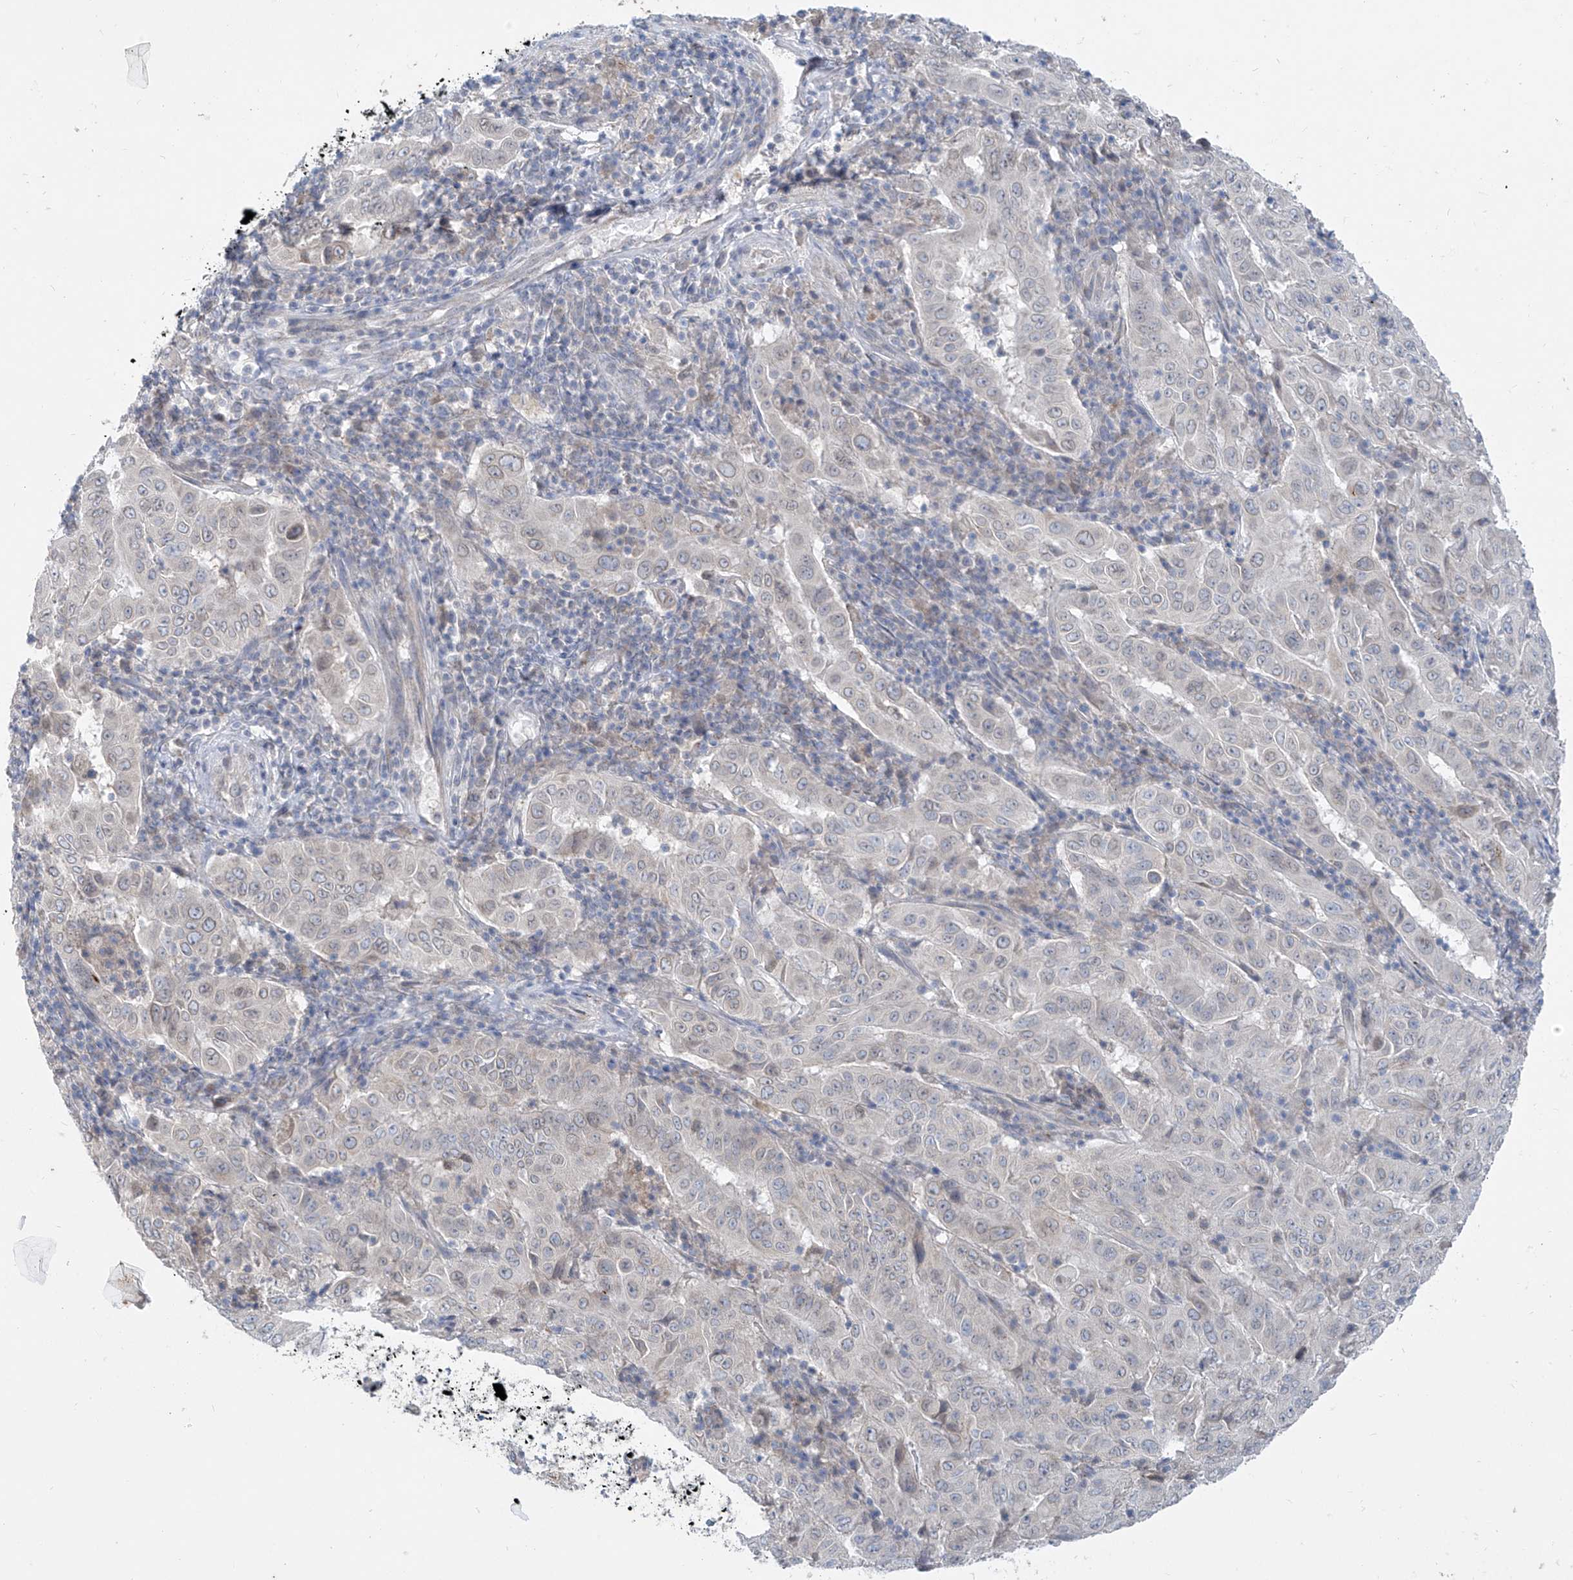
{"staining": {"intensity": "negative", "quantity": "none", "location": "none"}, "tissue": "pancreatic cancer", "cell_type": "Tumor cells", "image_type": "cancer", "snomed": [{"axis": "morphology", "description": "Adenocarcinoma, NOS"}, {"axis": "topography", "description": "Pancreas"}], "caption": "Protein analysis of adenocarcinoma (pancreatic) demonstrates no significant staining in tumor cells.", "gene": "KRTAP25-1", "patient": {"sex": "male", "age": 63}}